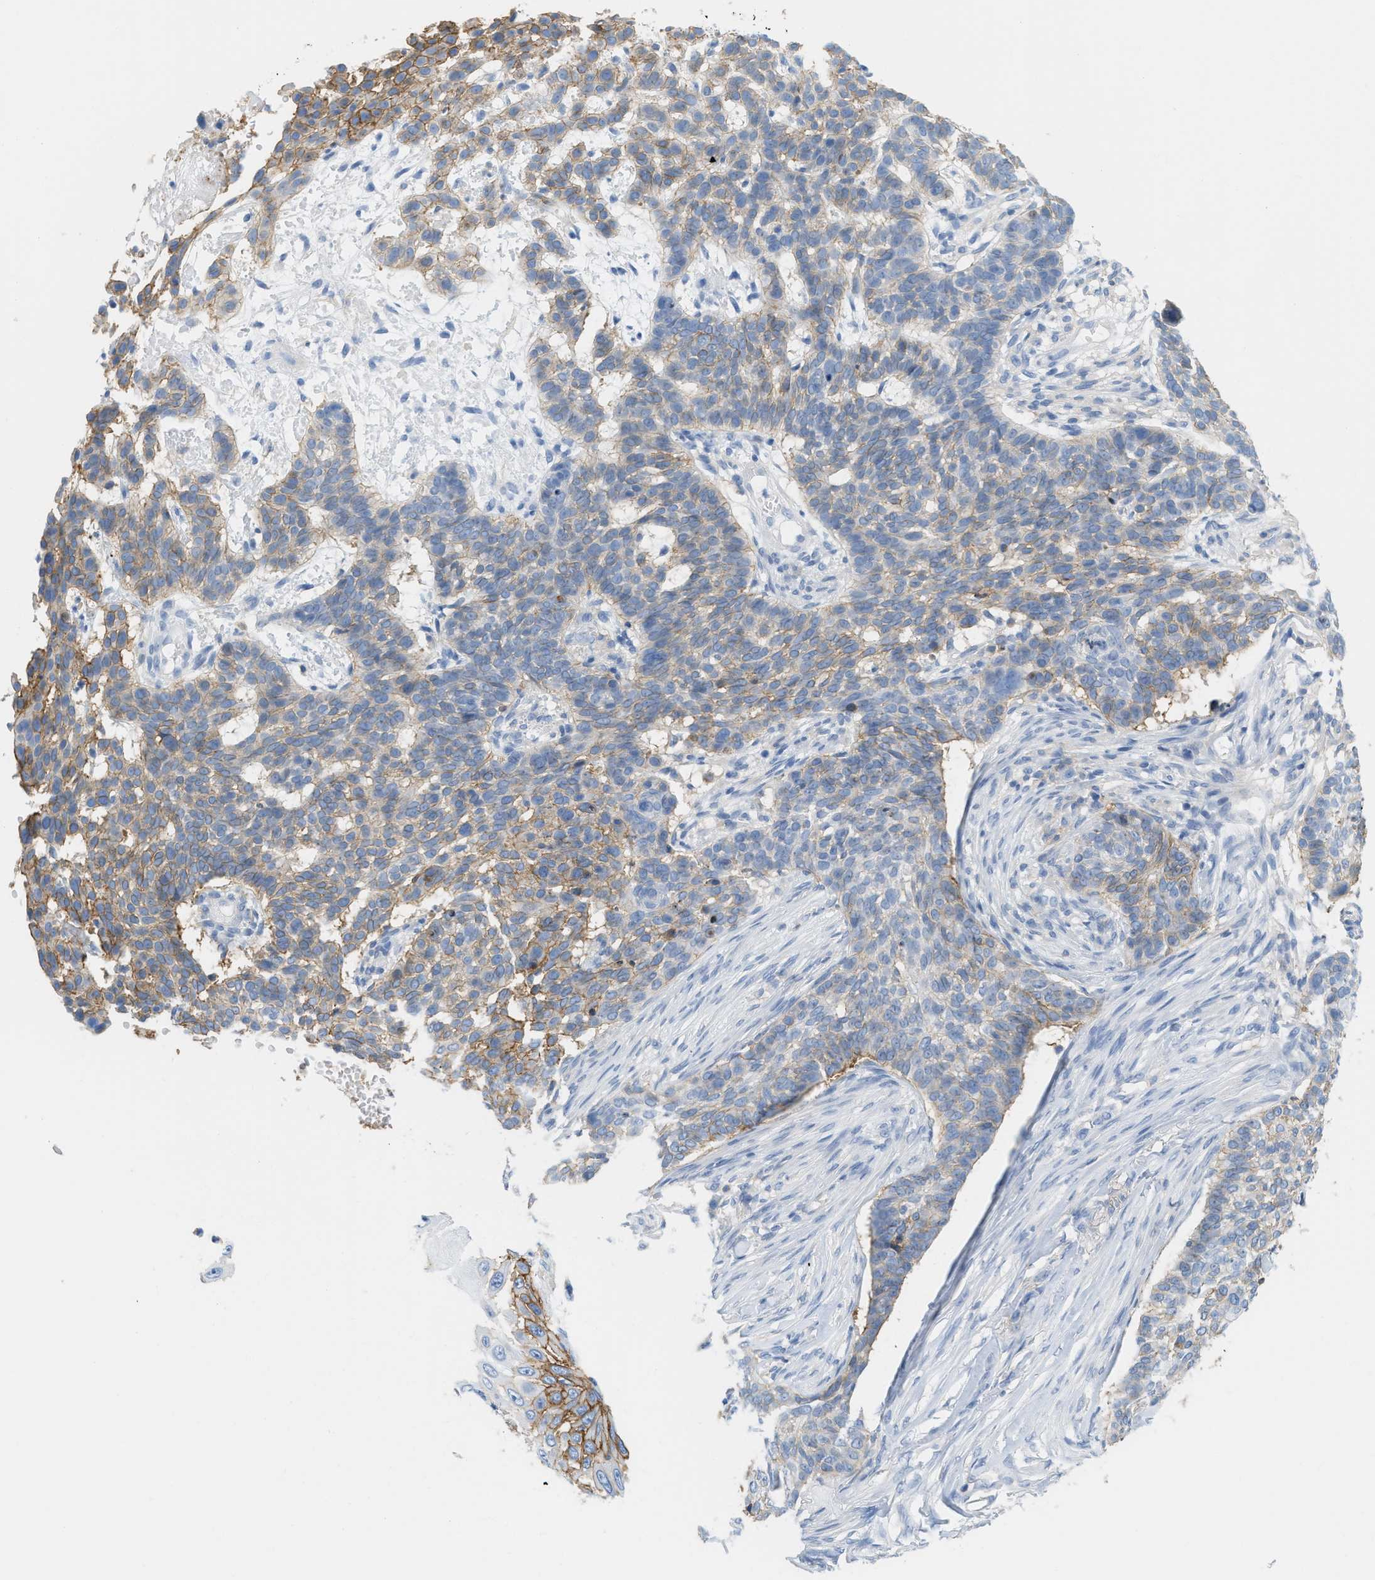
{"staining": {"intensity": "weak", "quantity": "25%-75%", "location": "cytoplasmic/membranous"}, "tissue": "skin cancer", "cell_type": "Tumor cells", "image_type": "cancer", "snomed": [{"axis": "morphology", "description": "Basal cell carcinoma"}, {"axis": "topography", "description": "Skin"}], "caption": "Immunohistochemistry of human basal cell carcinoma (skin) displays low levels of weak cytoplasmic/membranous staining in approximately 25%-75% of tumor cells. The protein of interest is stained brown, and the nuclei are stained in blue (DAB (3,3'-diaminobenzidine) IHC with brightfield microscopy, high magnification).", "gene": "SLC3A2", "patient": {"sex": "male", "age": 85}}